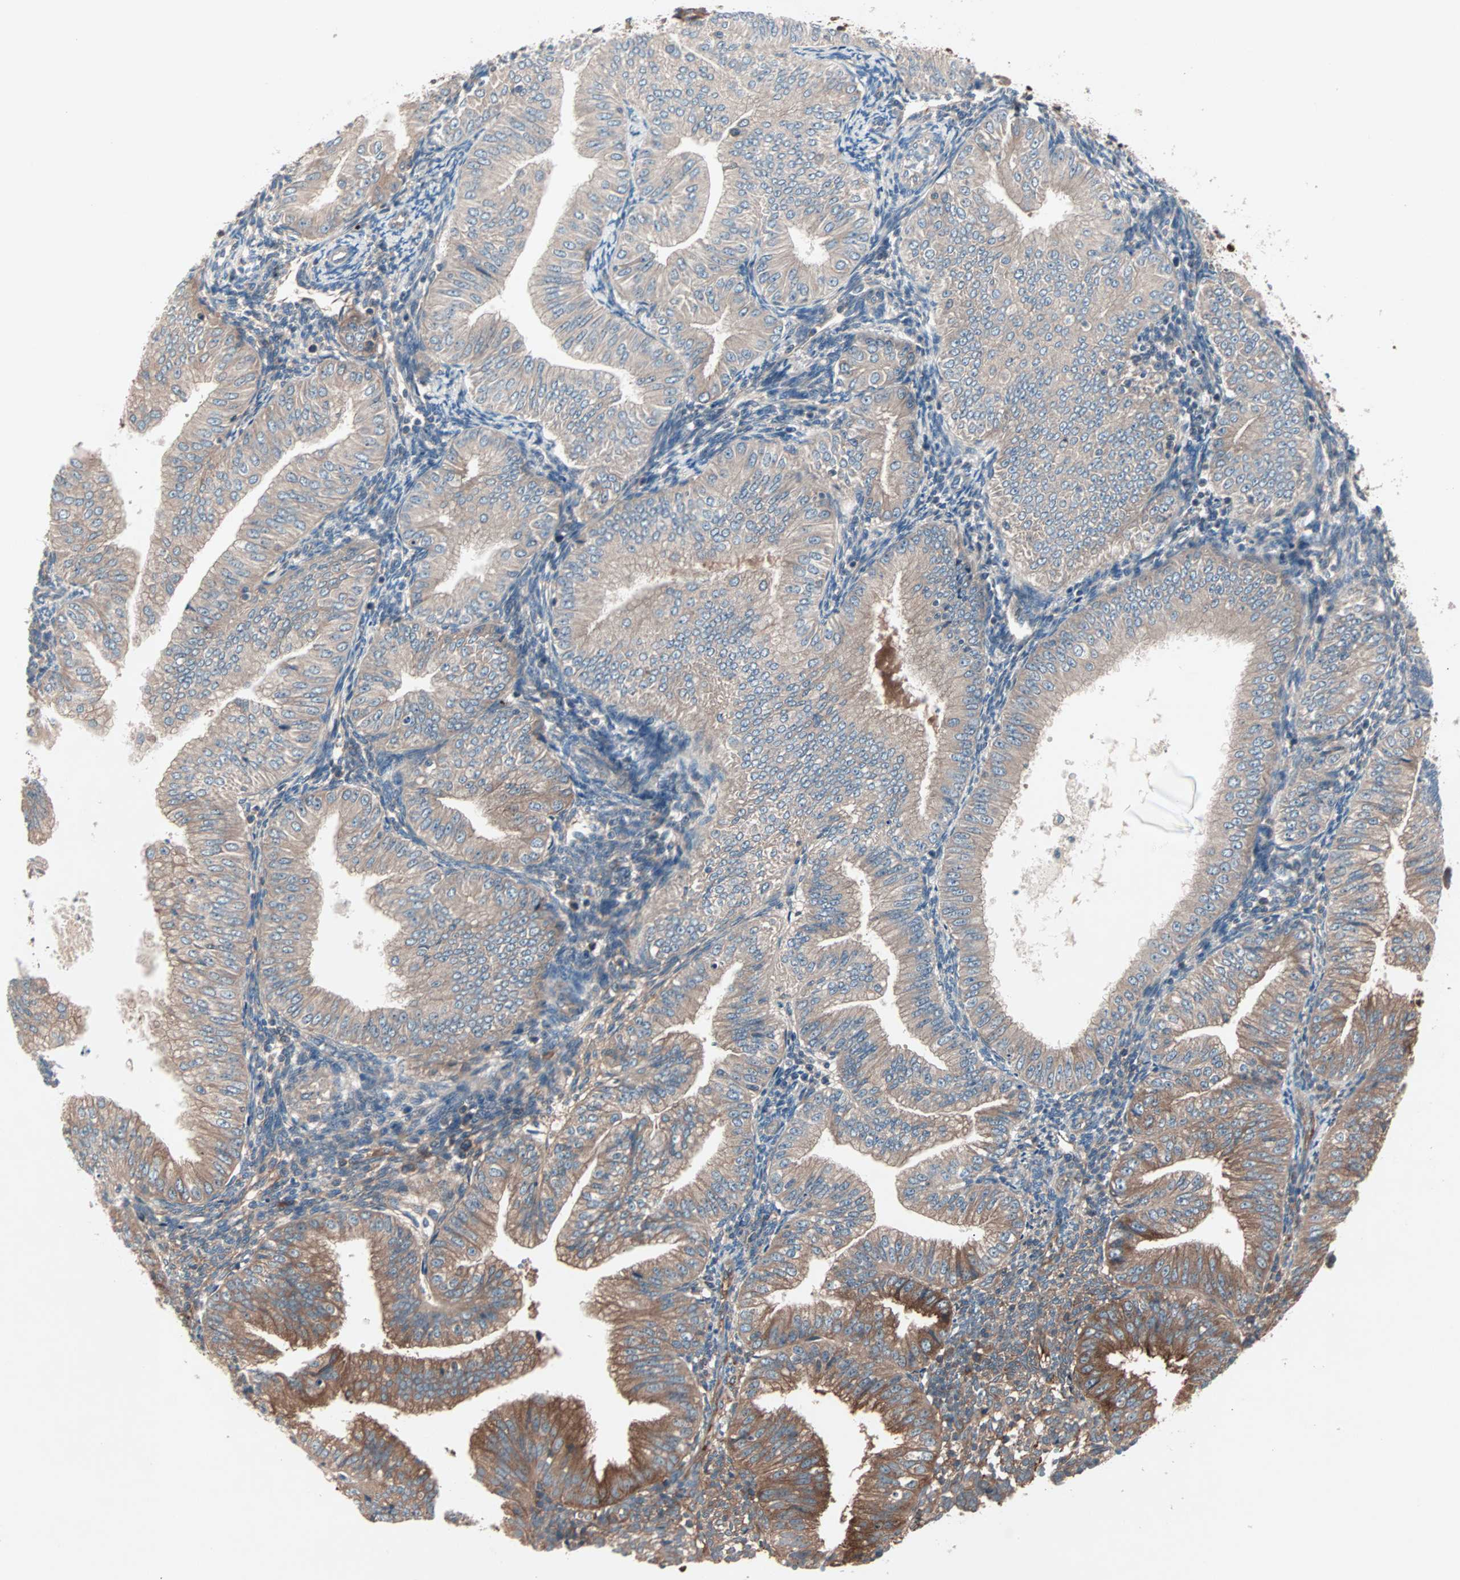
{"staining": {"intensity": "moderate", "quantity": ">75%", "location": "cytoplasmic/membranous"}, "tissue": "endometrial cancer", "cell_type": "Tumor cells", "image_type": "cancer", "snomed": [{"axis": "morphology", "description": "Normal tissue, NOS"}, {"axis": "morphology", "description": "Adenocarcinoma, NOS"}, {"axis": "topography", "description": "Endometrium"}], "caption": "Endometrial adenocarcinoma stained with a protein marker reveals moderate staining in tumor cells.", "gene": "CAD", "patient": {"sex": "female", "age": 53}}